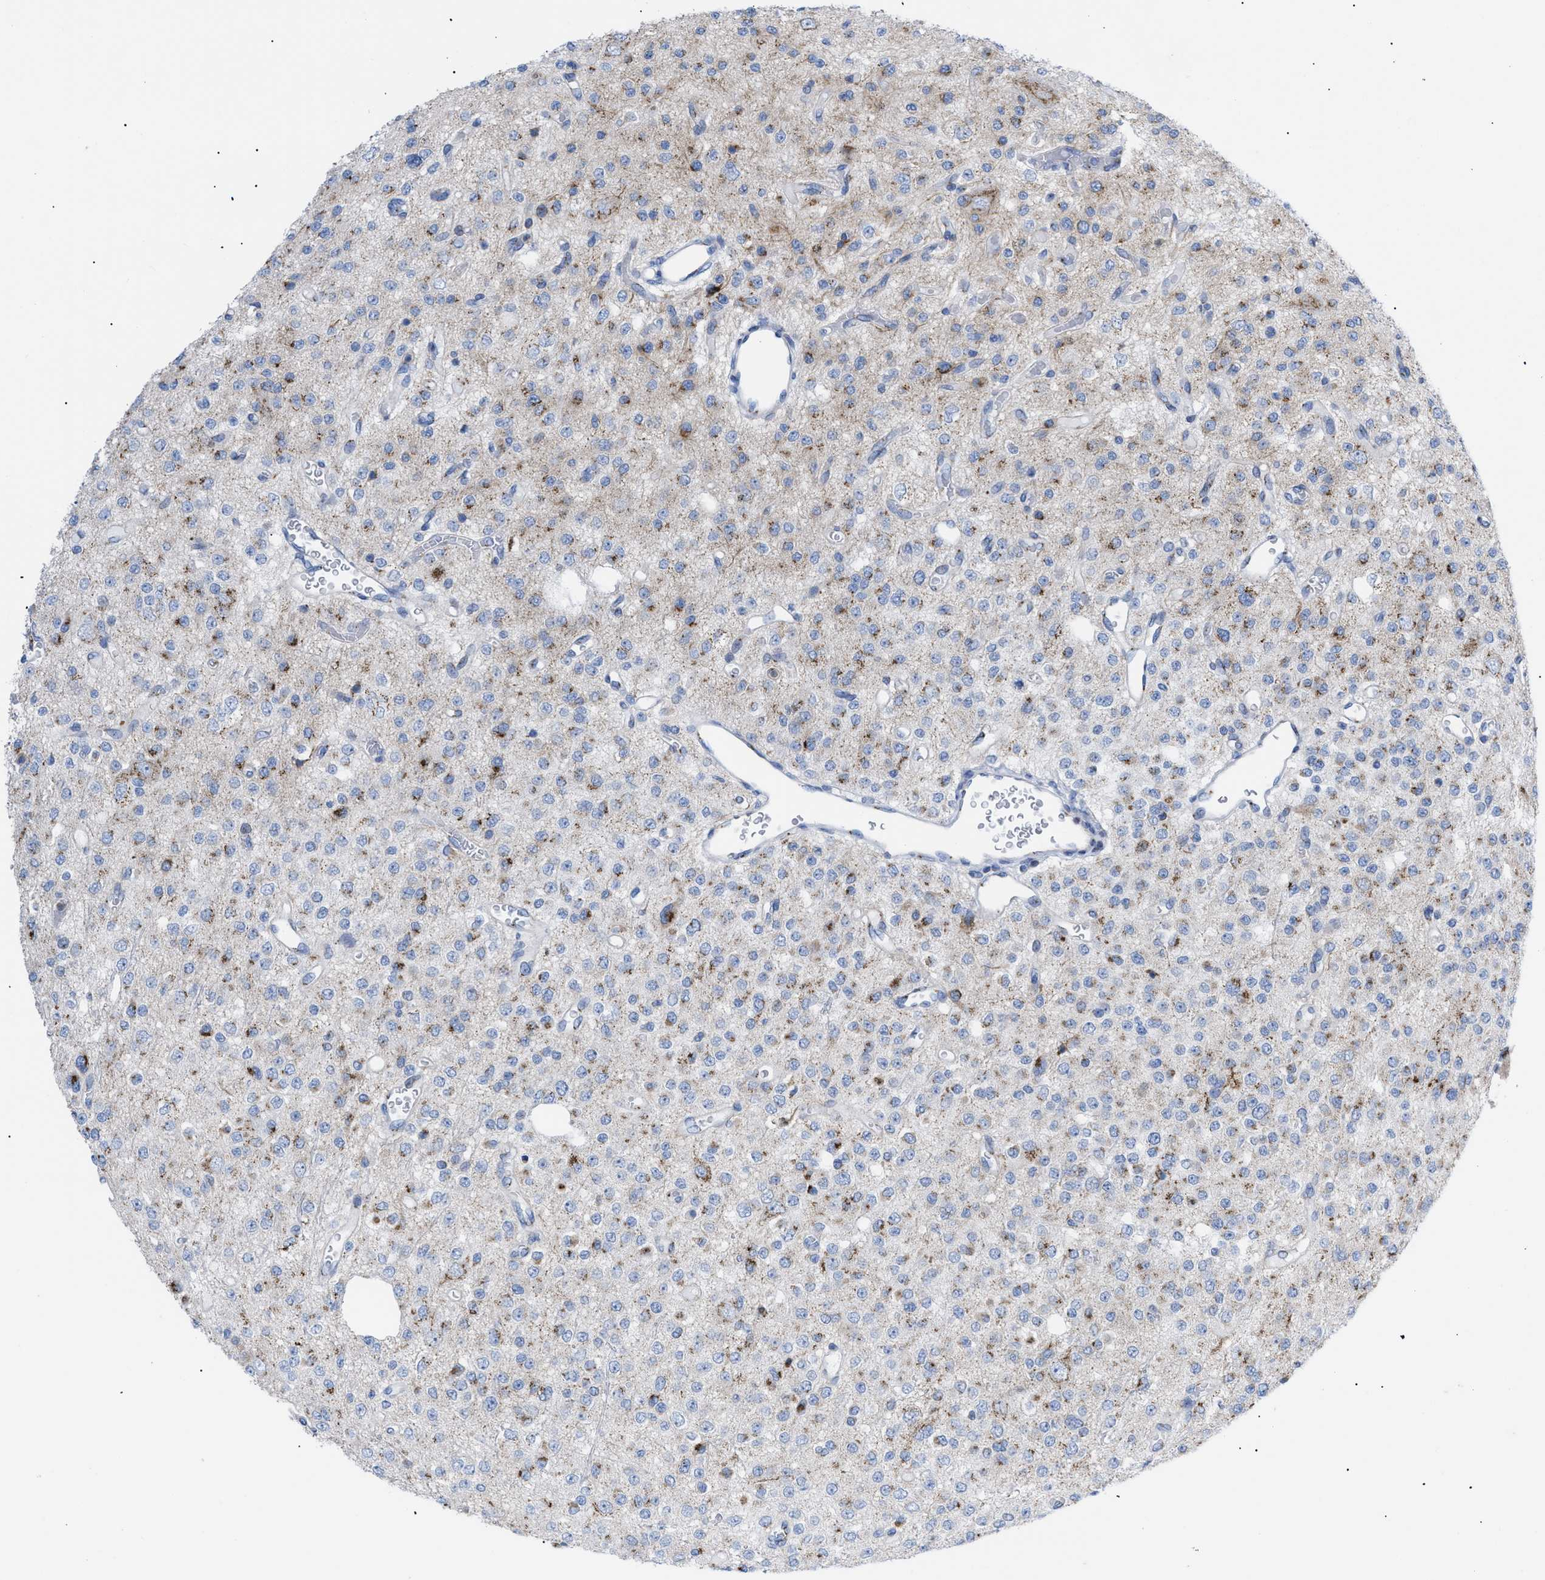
{"staining": {"intensity": "moderate", "quantity": "25%-75%", "location": "cytoplasmic/membranous"}, "tissue": "glioma", "cell_type": "Tumor cells", "image_type": "cancer", "snomed": [{"axis": "morphology", "description": "Glioma, malignant, Low grade"}, {"axis": "topography", "description": "Brain"}], "caption": "The immunohistochemical stain shows moderate cytoplasmic/membranous positivity in tumor cells of glioma tissue.", "gene": "TMEM17", "patient": {"sex": "male", "age": 38}}